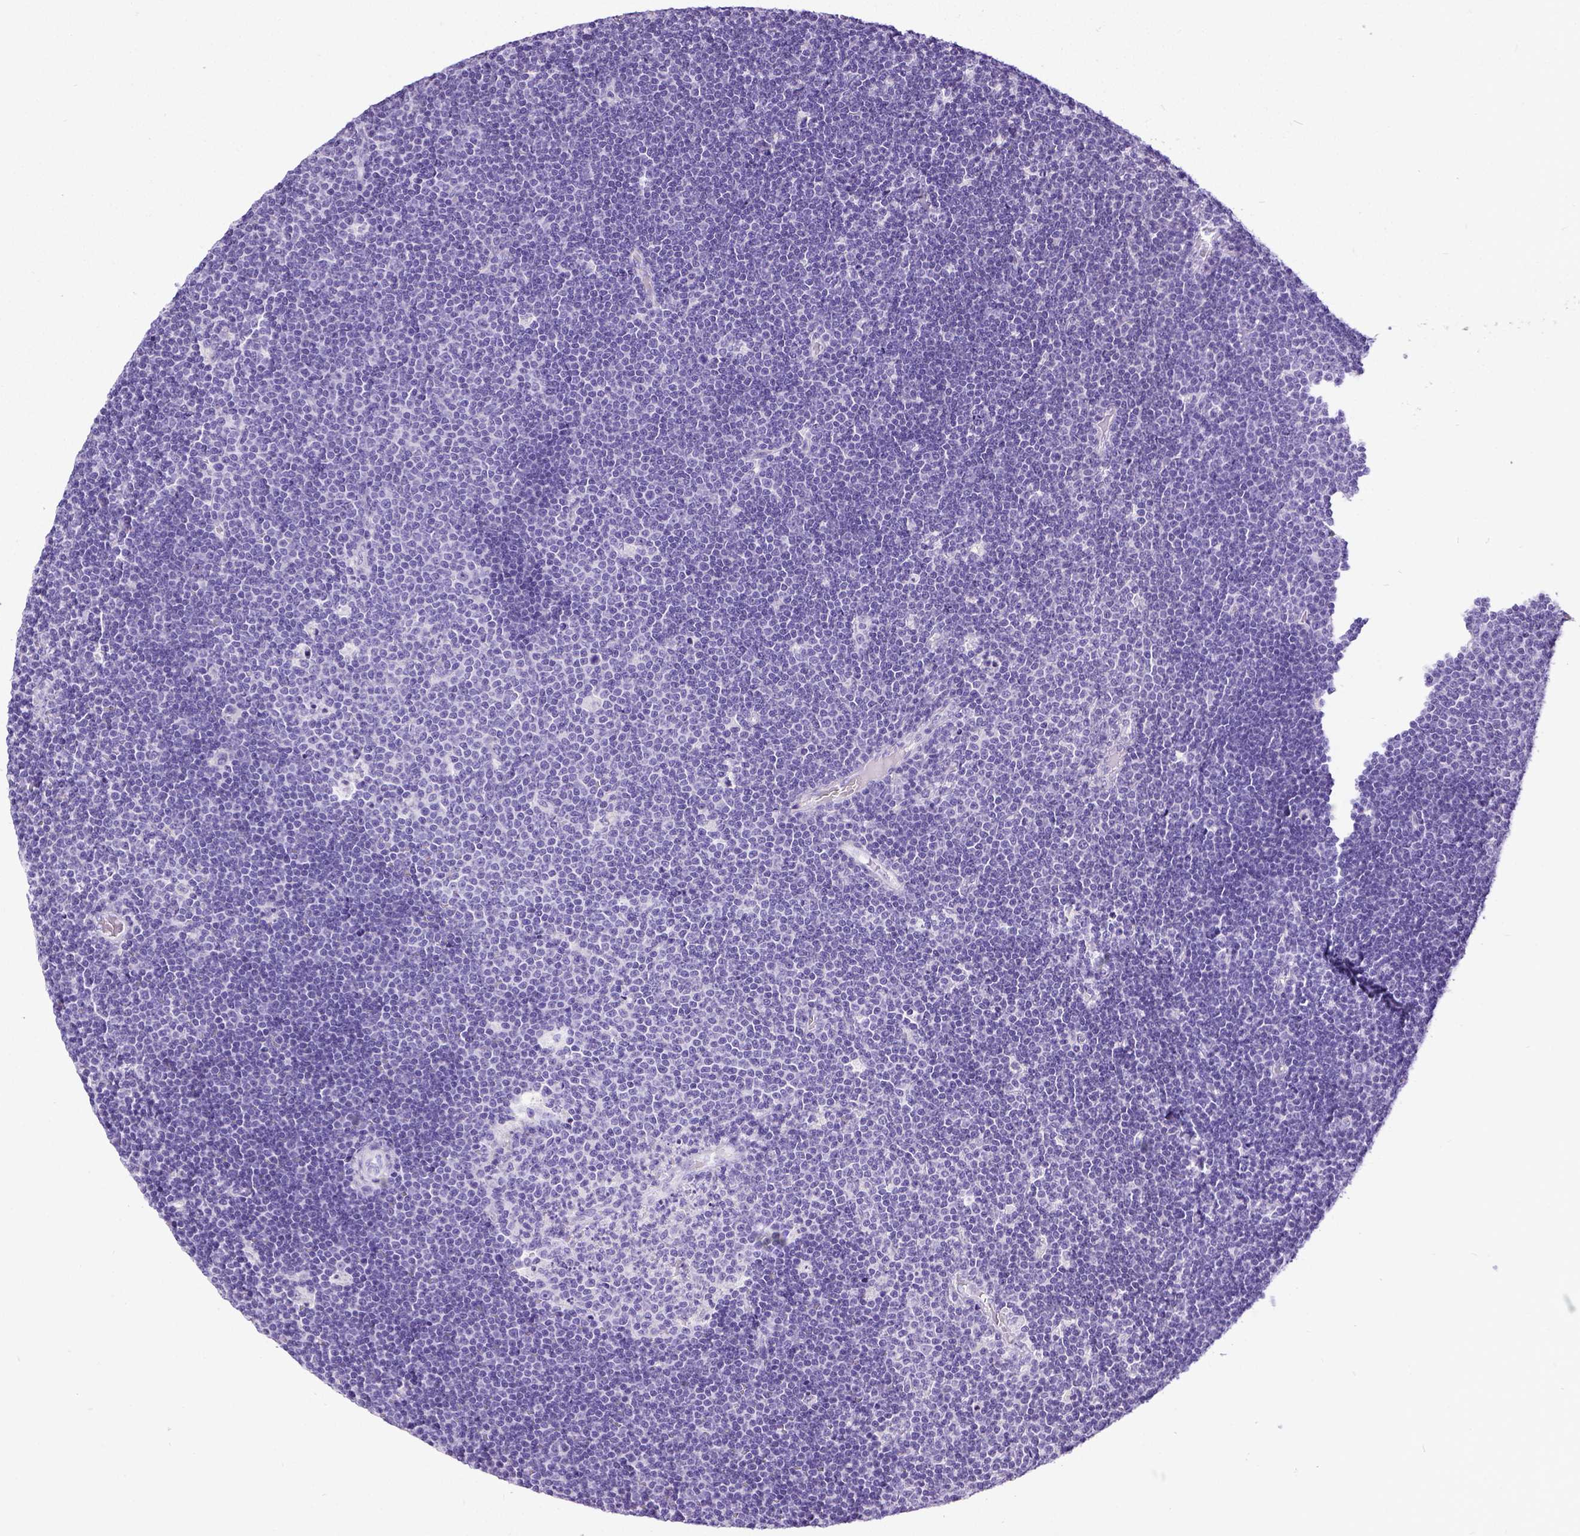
{"staining": {"intensity": "negative", "quantity": "none", "location": "none"}, "tissue": "lymphoma", "cell_type": "Tumor cells", "image_type": "cancer", "snomed": [{"axis": "morphology", "description": "Malignant lymphoma, non-Hodgkin's type, Low grade"}, {"axis": "topography", "description": "Brain"}], "caption": "Immunohistochemistry of human lymphoma reveals no positivity in tumor cells.", "gene": "SATB2", "patient": {"sex": "female", "age": 66}}